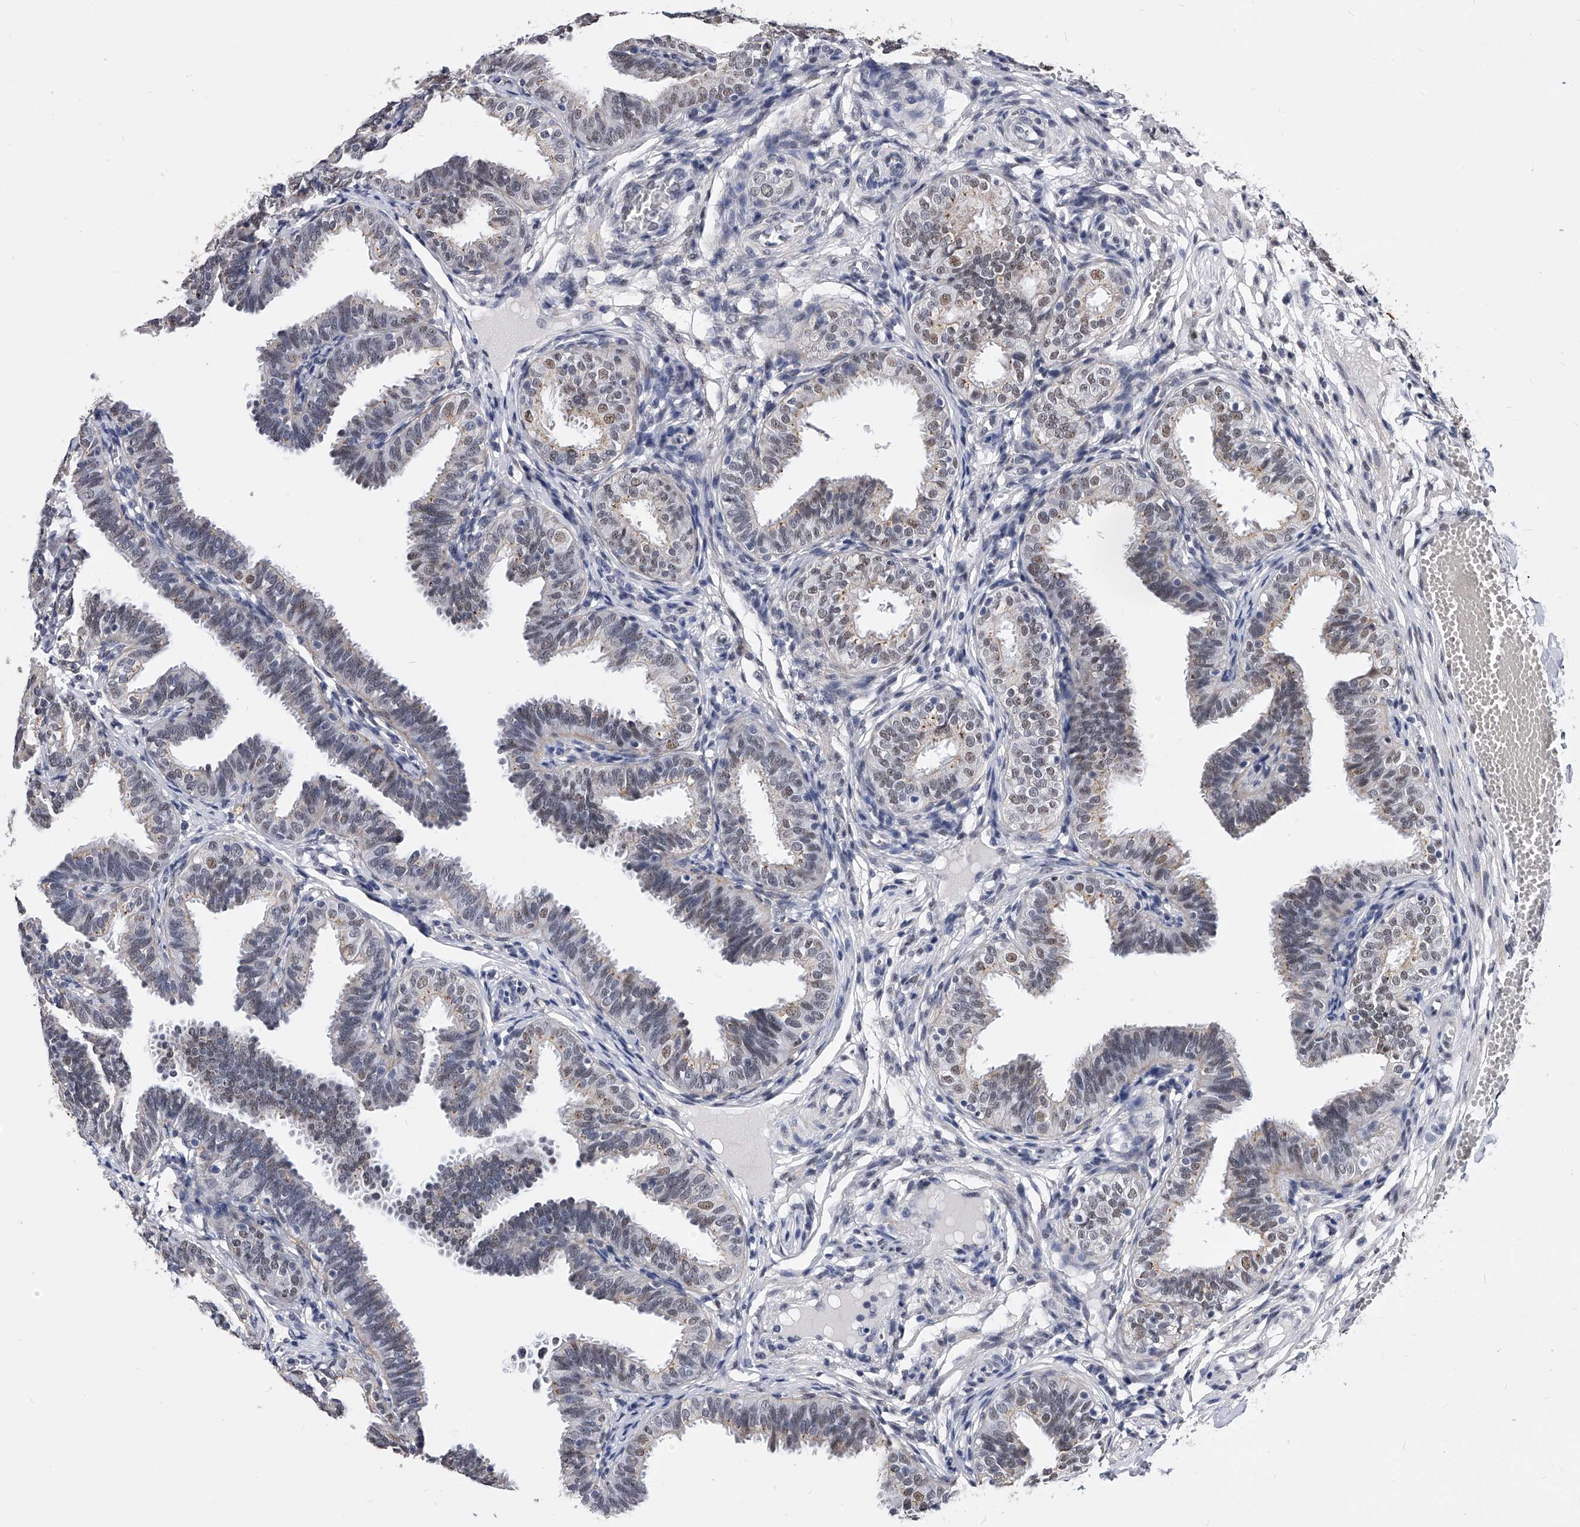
{"staining": {"intensity": "moderate", "quantity": "25%-75%", "location": "cytoplasmic/membranous,nuclear"}, "tissue": "fallopian tube", "cell_type": "Glandular cells", "image_type": "normal", "snomed": [{"axis": "morphology", "description": "Normal tissue, NOS"}, {"axis": "topography", "description": "Fallopian tube"}], "caption": "Brown immunohistochemical staining in benign human fallopian tube shows moderate cytoplasmic/membranous,nuclear positivity in about 25%-75% of glandular cells. (Stains: DAB in brown, nuclei in blue, Microscopy: brightfield microscopy at high magnification).", "gene": "ZNF529", "patient": {"sex": "female", "age": 35}}